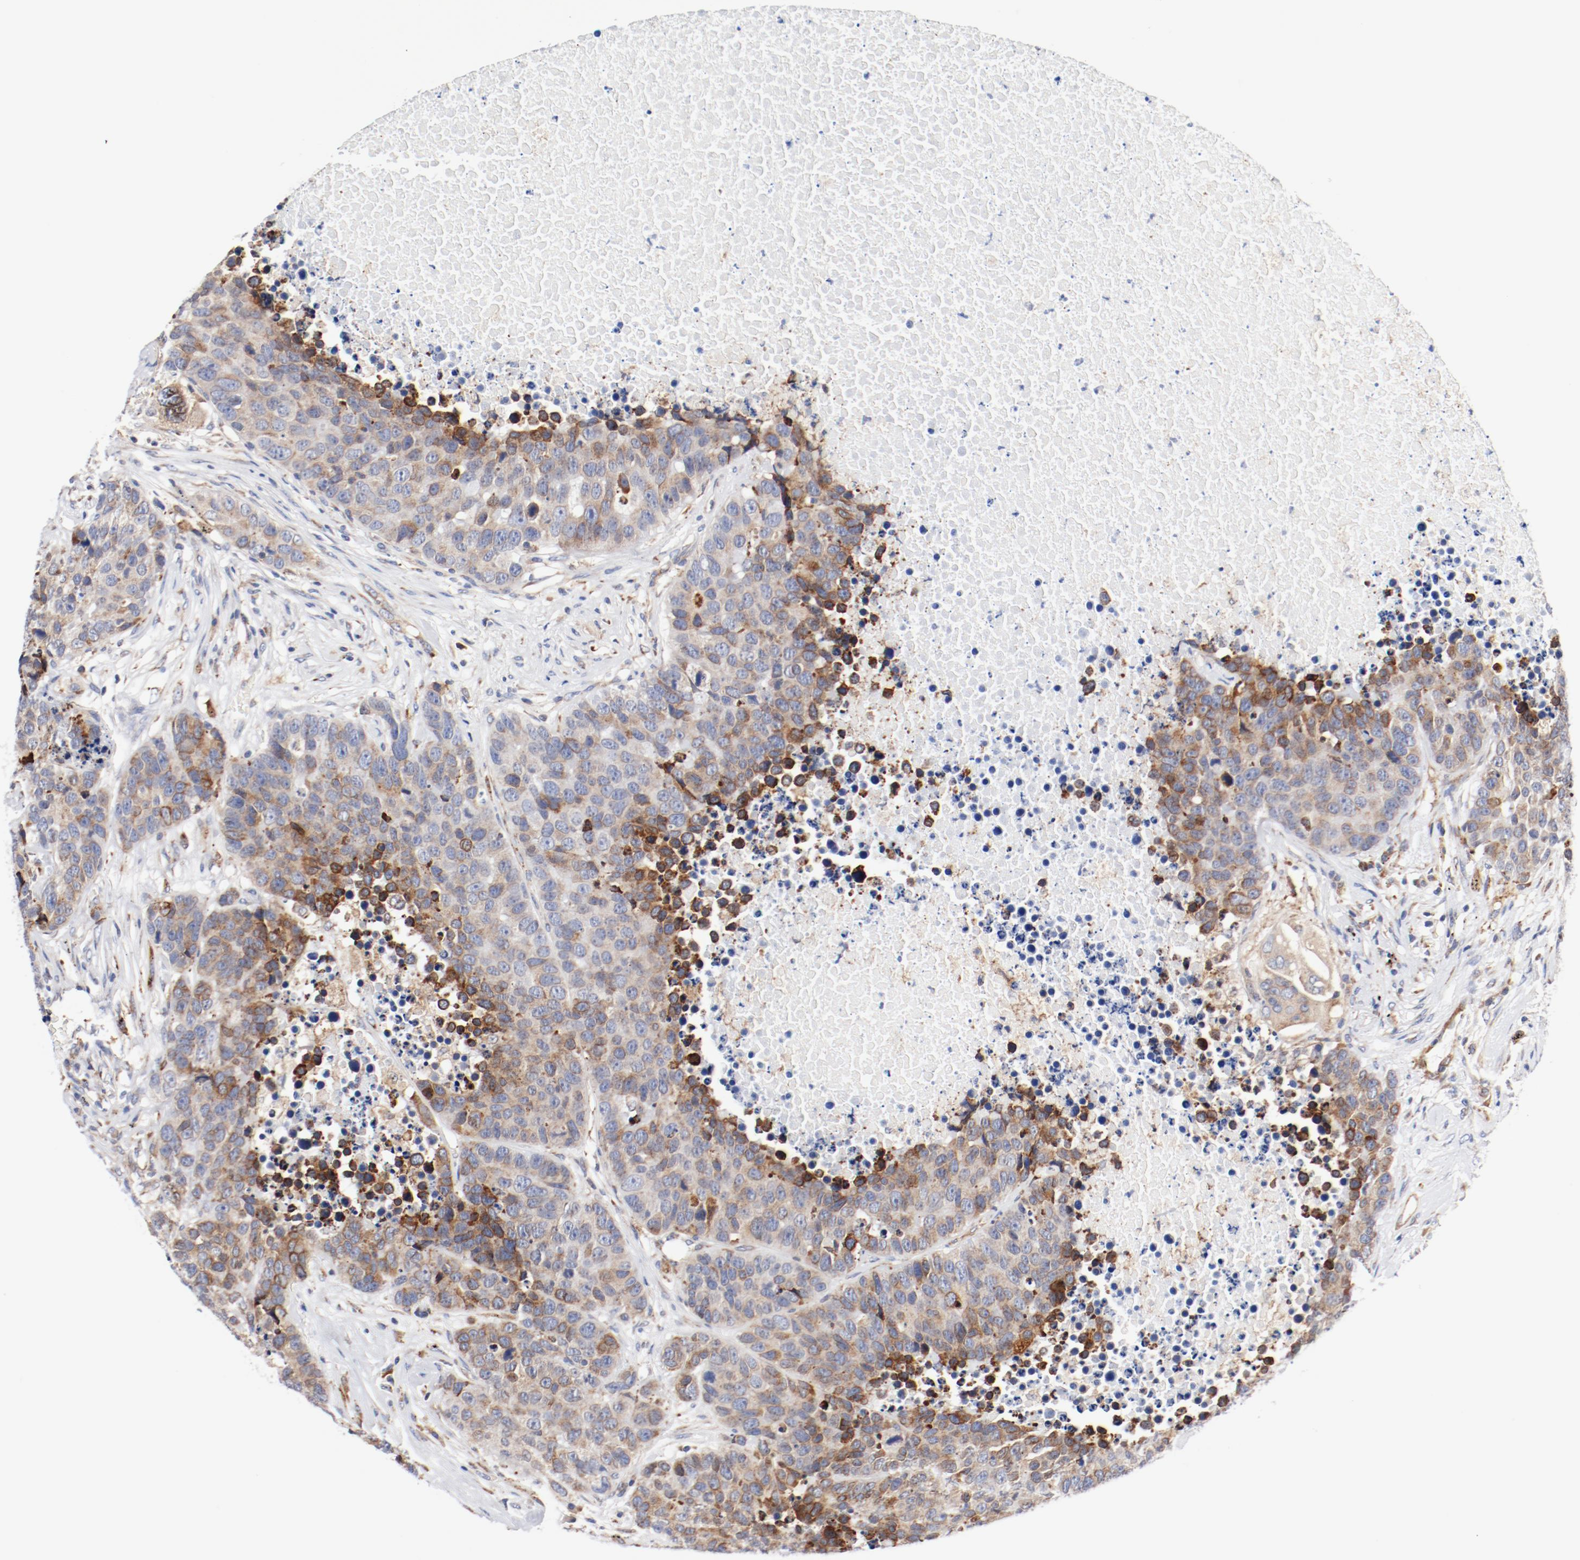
{"staining": {"intensity": "moderate", "quantity": ">75%", "location": "cytoplasmic/membranous"}, "tissue": "carcinoid", "cell_type": "Tumor cells", "image_type": "cancer", "snomed": [{"axis": "morphology", "description": "Carcinoid, malignant, NOS"}, {"axis": "topography", "description": "Lung"}], "caption": "There is medium levels of moderate cytoplasmic/membranous positivity in tumor cells of carcinoid, as demonstrated by immunohistochemical staining (brown color).", "gene": "PDPK1", "patient": {"sex": "male", "age": 60}}